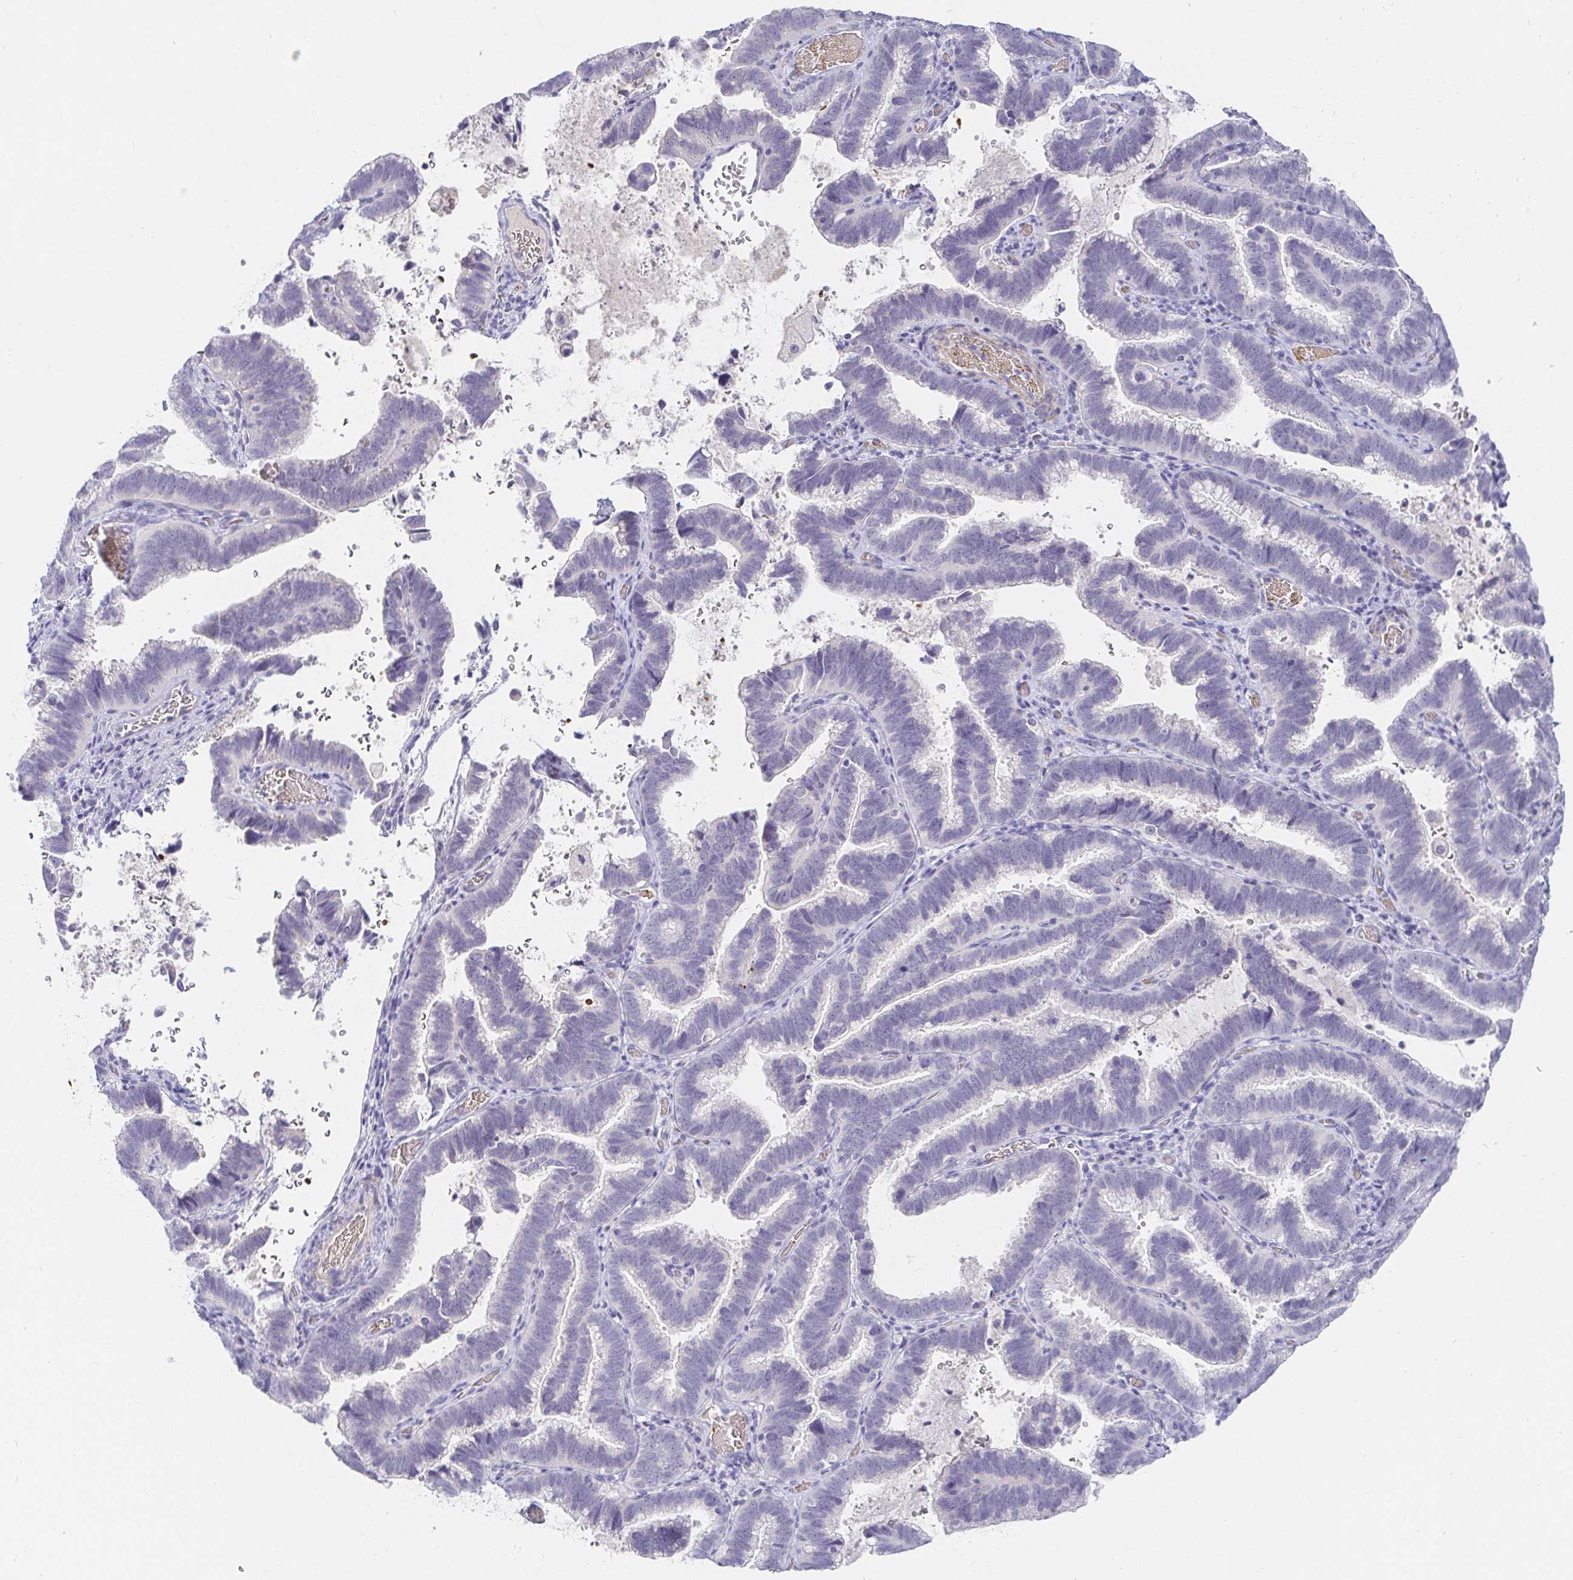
{"staining": {"intensity": "negative", "quantity": "none", "location": "none"}, "tissue": "cervical cancer", "cell_type": "Tumor cells", "image_type": "cancer", "snomed": [{"axis": "morphology", "description": "Adenocarcinoma, NOS"}, {"axis": "topography", "description": "Cervix"}], "caption": "Human cervical adenocarcinoma stained for a protein using immunohistochemistry exhibits no positivity in tumor cells.", "gene": "FGF21", "patient": {"sex": "female", "age": 61}}